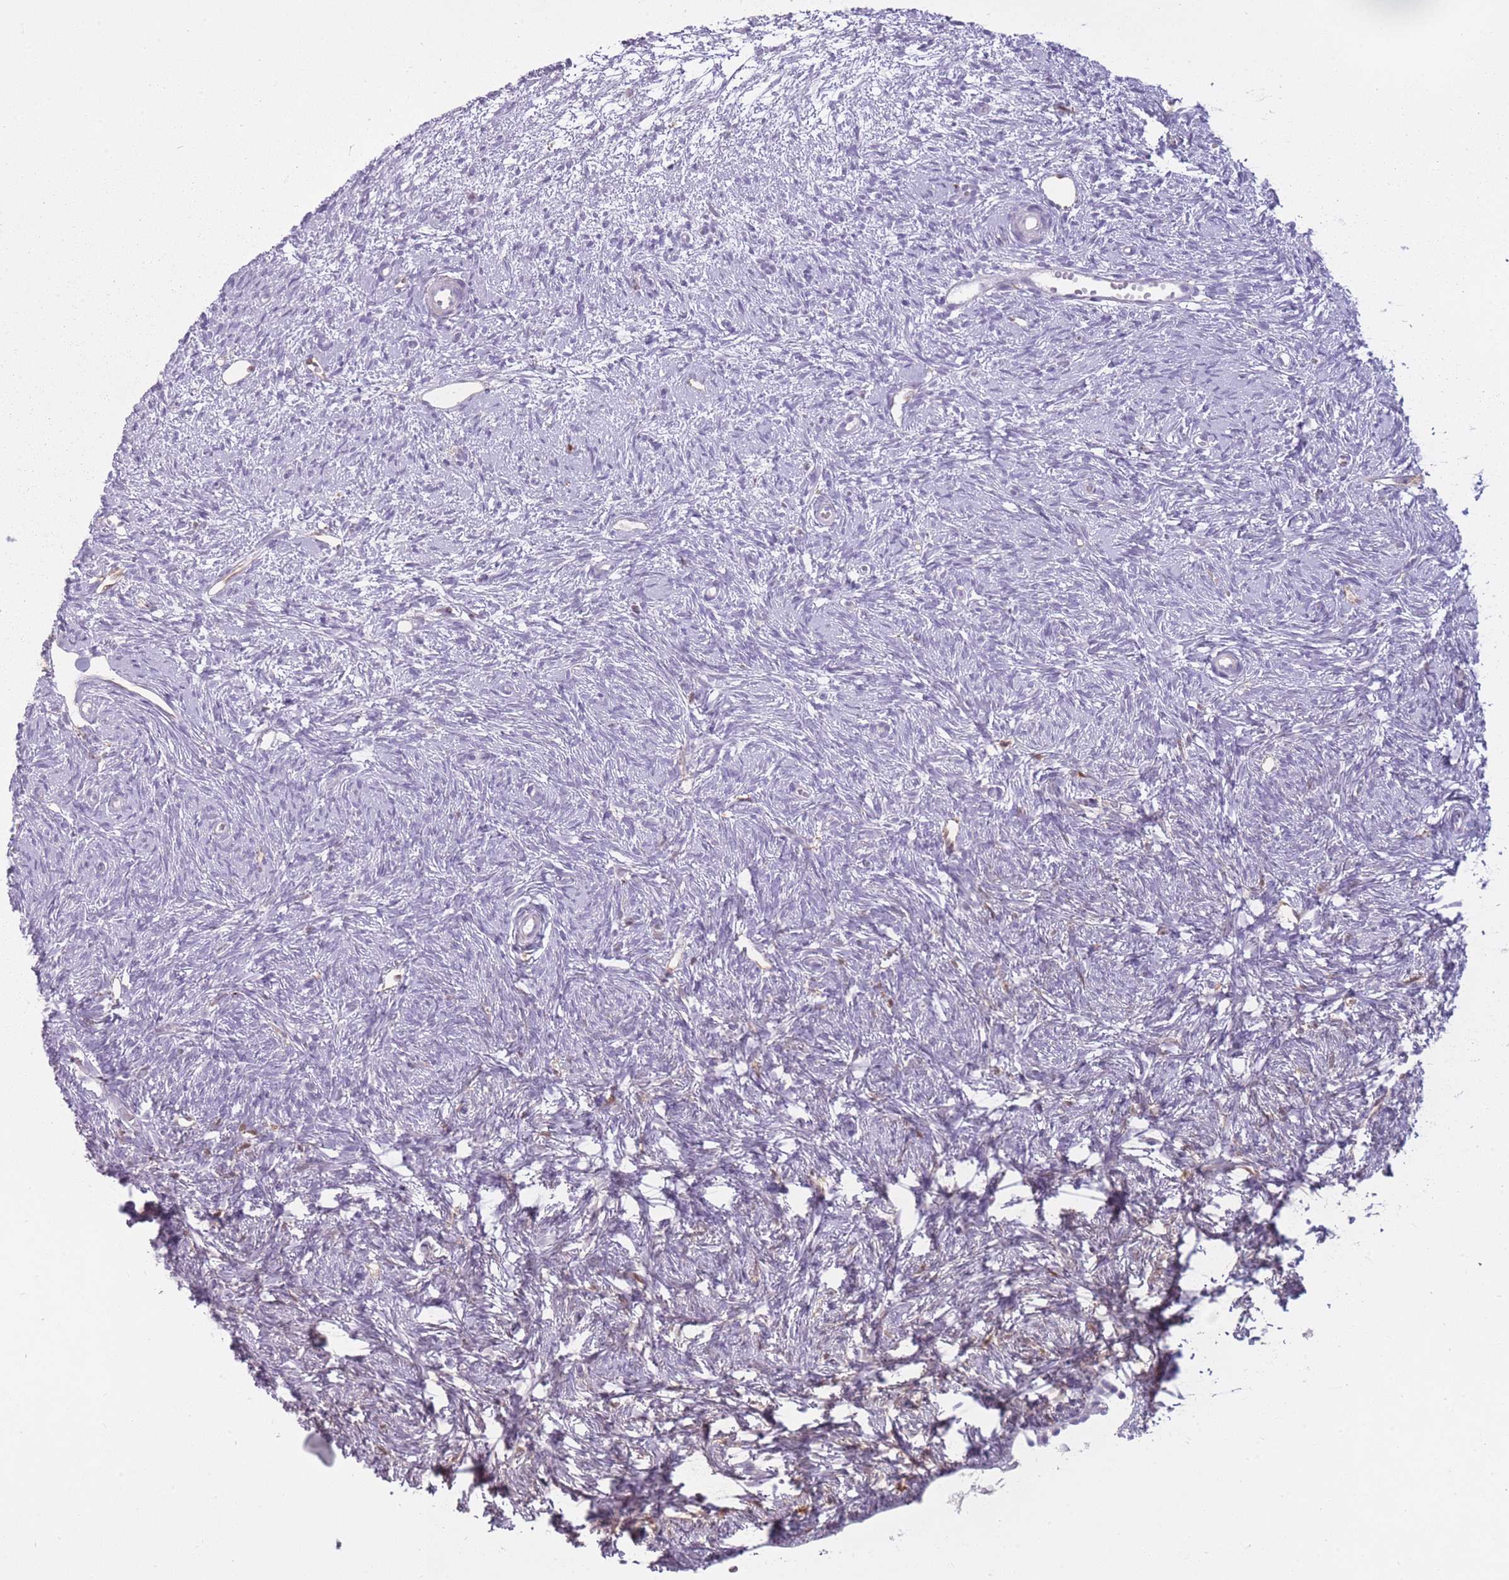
{"staining": {"intensity": "negative", "quantity": "none", "location": "none"}, "tissue": "ovary", "cell_type": "Ovarian stroma cells", "image_type": "normal", "snomed": [{"axis": "morphology", "description": "Normal tissue, NOS"}, {"axis": "topography", "description": "Ovary"}], "caption": "Ovarian stroma cells show no significant protein positivity in normal ovary. (DAB IHC, high magnification).", "gene": "LGALS9B", "patient": {"sex": "female", "age": 51}}